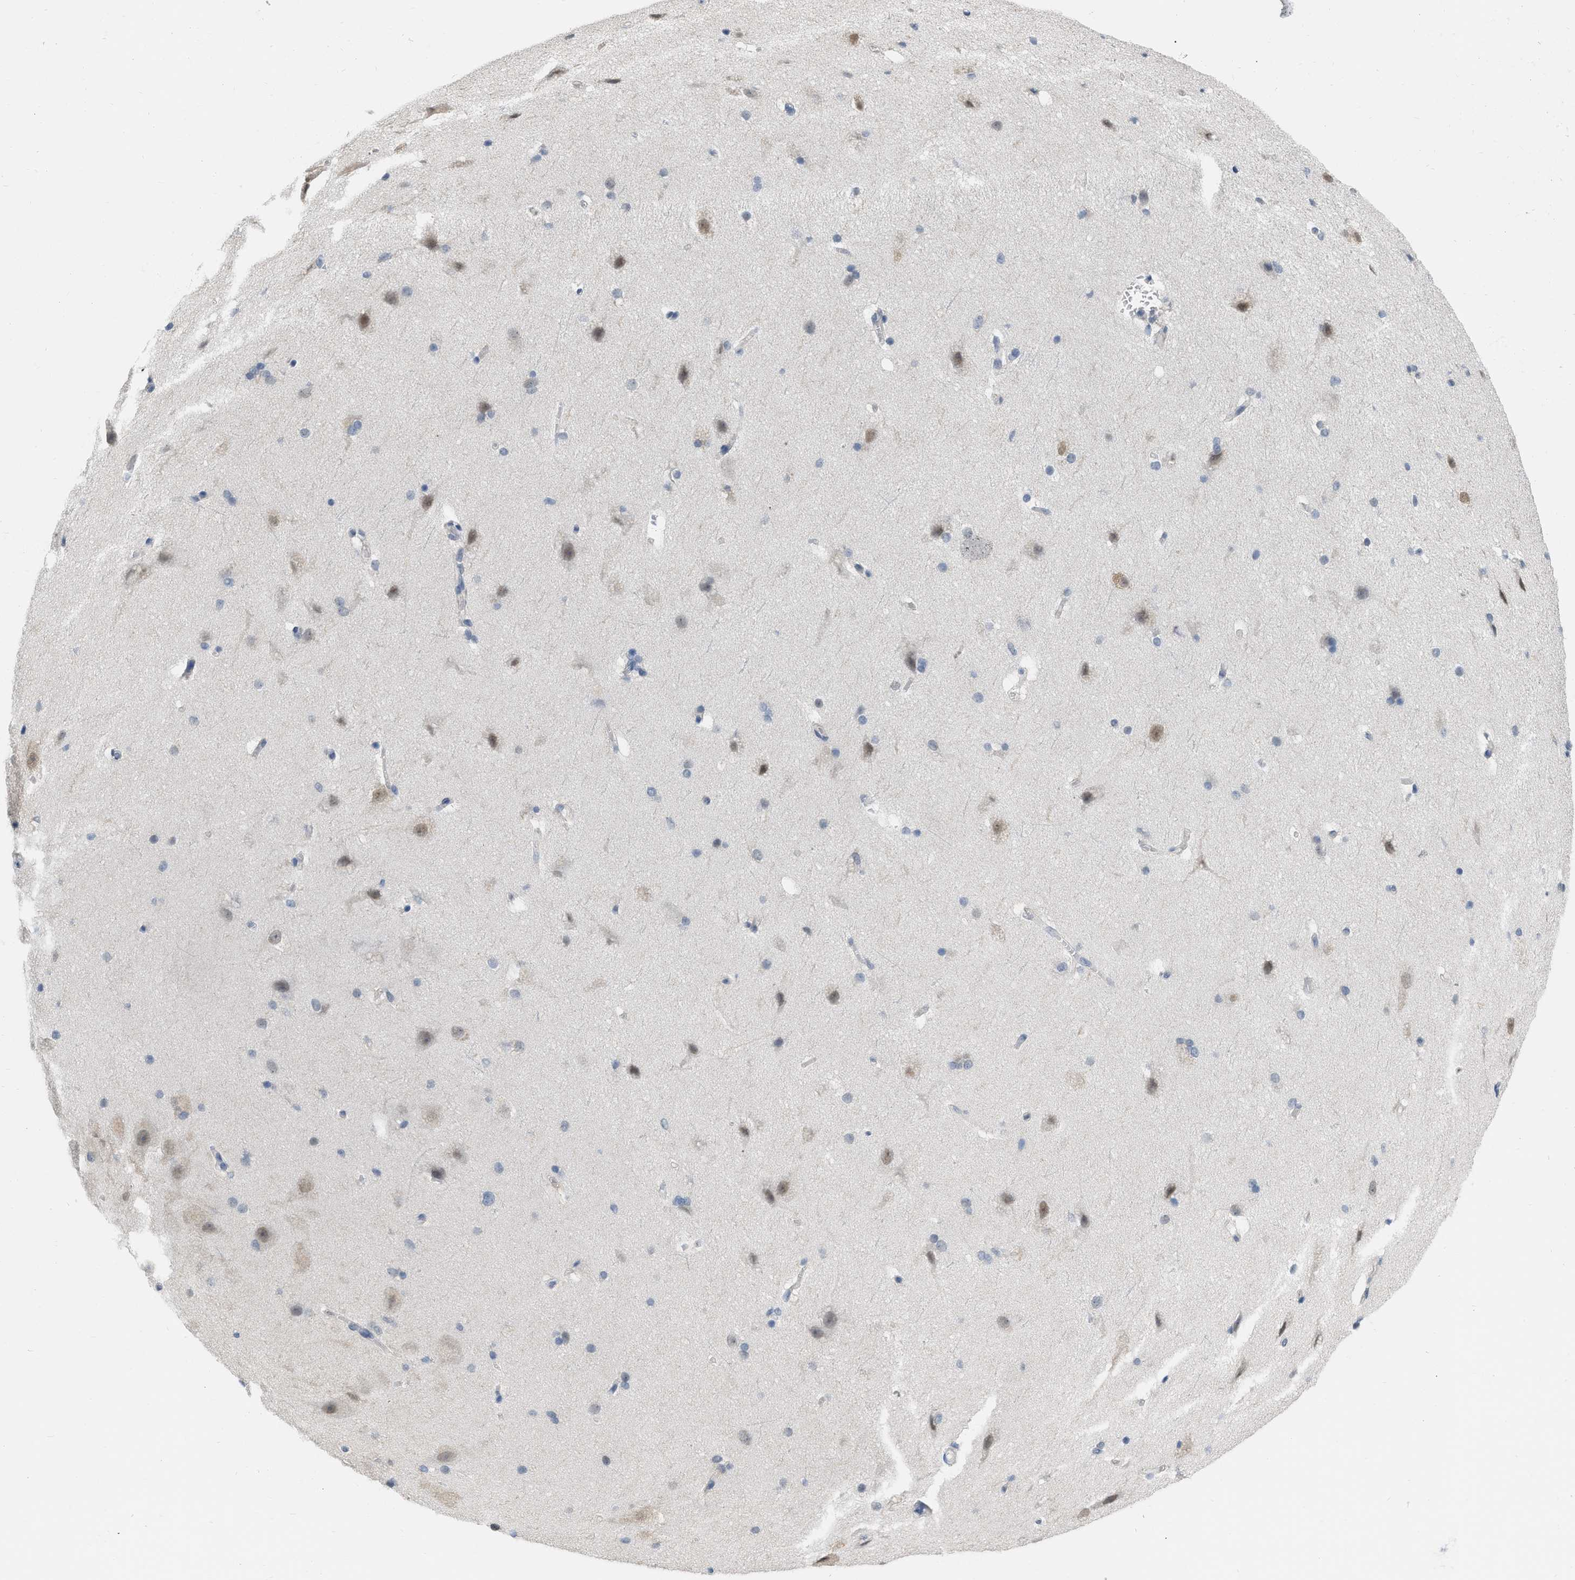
{"staining": {"intensity": "negative", "quantity": "none", "location": "none"}, "tissue": "cerebral cortex", "cell_type": "Endothelial cells", "image_type": "normal", "snomed": [{"axis": "morphology", "description": "Normal tissue, NOS"}, {"axis": "topography", "description": "Cerebral cortex"}, {"axis": "topography", "description": "Hippocampus"}], "caption": "This is an IHC photomicrograph of unremarkable human cerebral cortex. There is no positivity in endothelial cells.", "gene": "RUVBL1", "patient": {"sex": "female", "age": 19}}